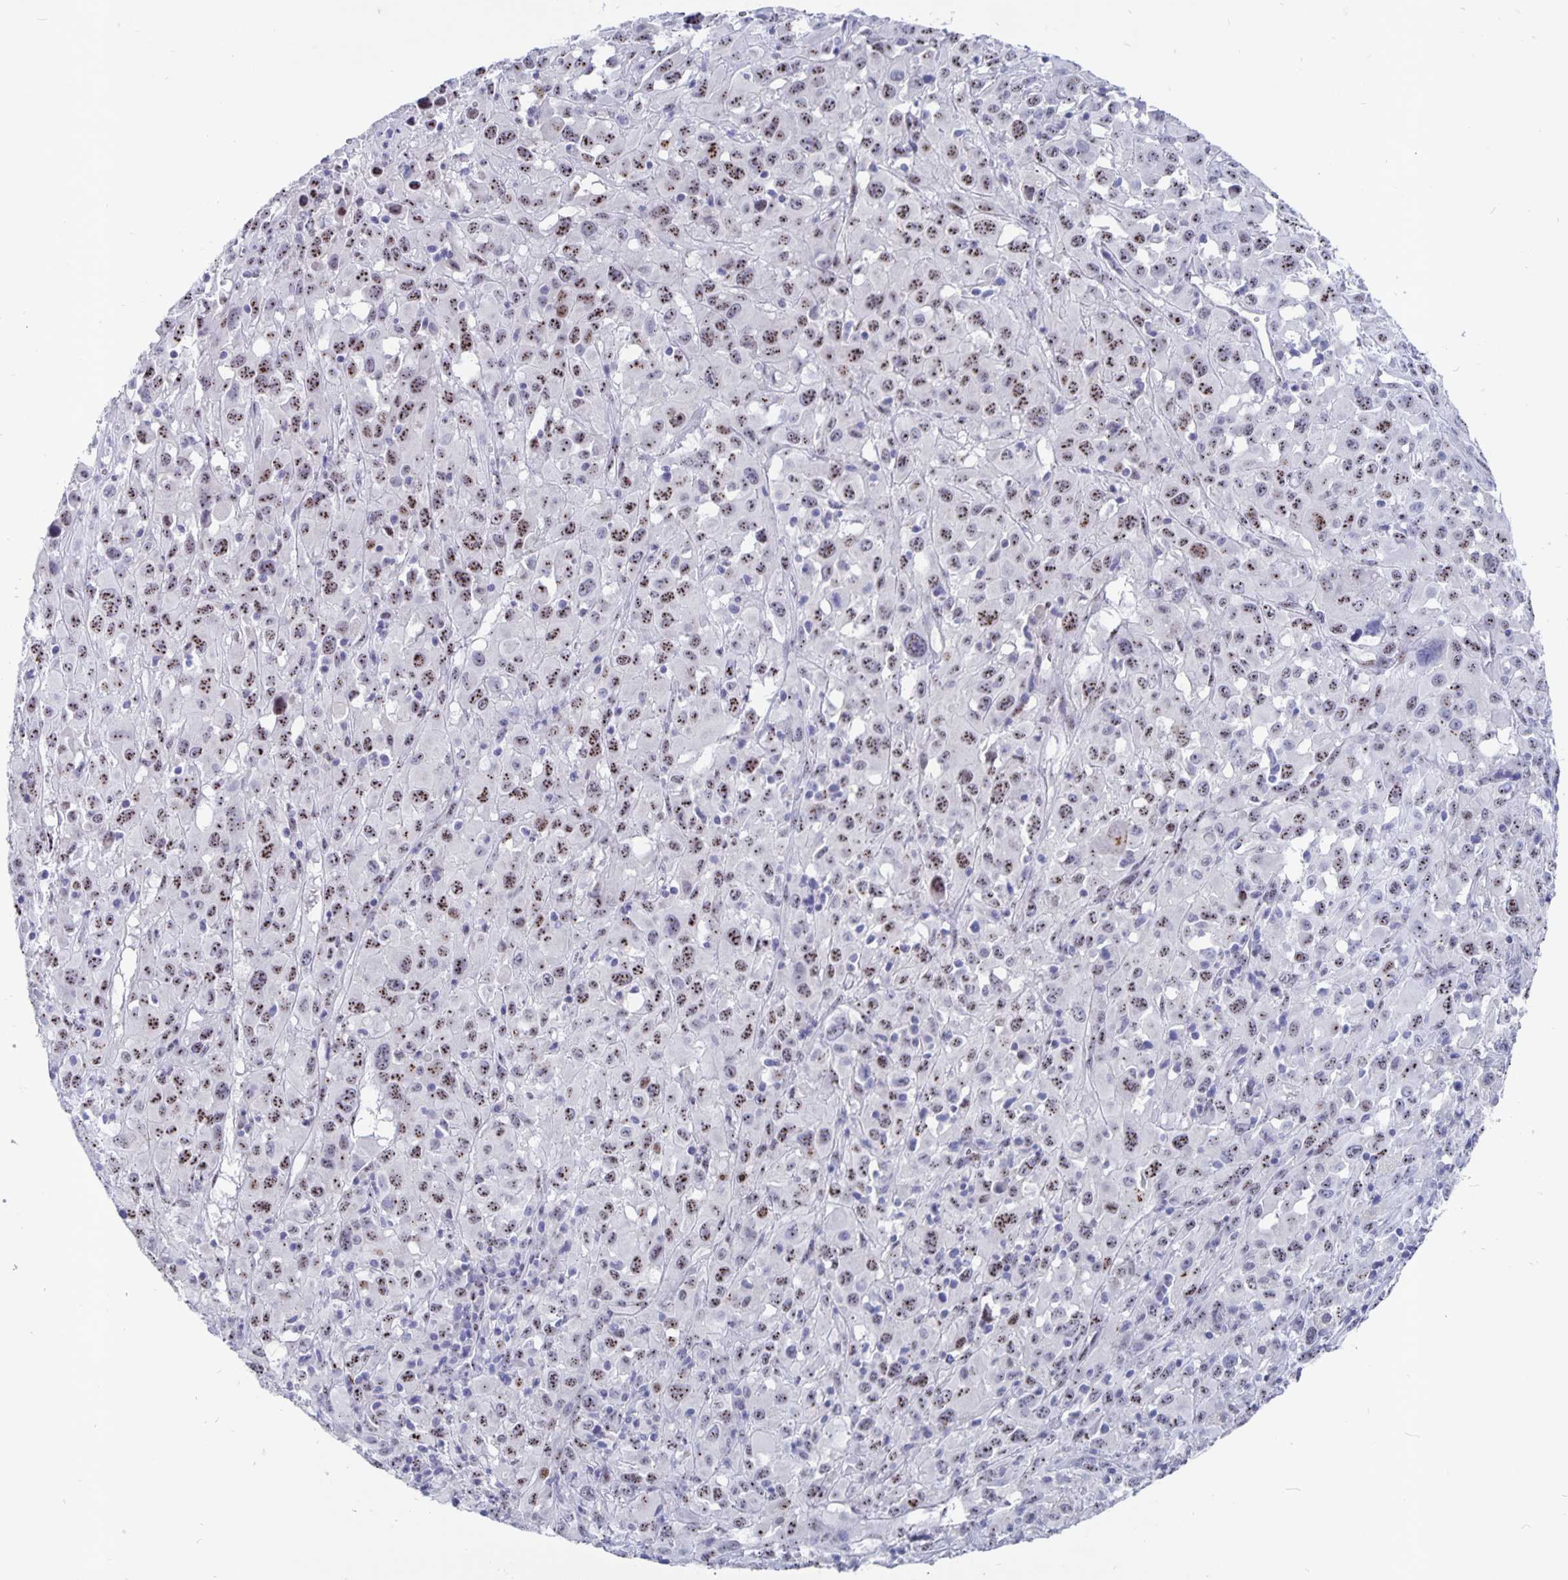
{"staining": {"intensity": "moderate", "quantity": ">75%", "location": "nuclear"}, "tissue": "melanoma", "cell_type": "Tumor cells", "image_type": "cancer", "snomed": [{"axis": "morphology", "description": "Malignant melanoma, Metastatic site"}, {"axis": "topography", "description": "Soft tissue"}], "caption": "Malignant melanoma (metastatic site) was stained to show a protein in brown. There is medium levels of moderate nuclear positivity in approximately >75% of tumor cells.", "gene": "SMOC1", "patient": {"sex": "male", "age": 50}}